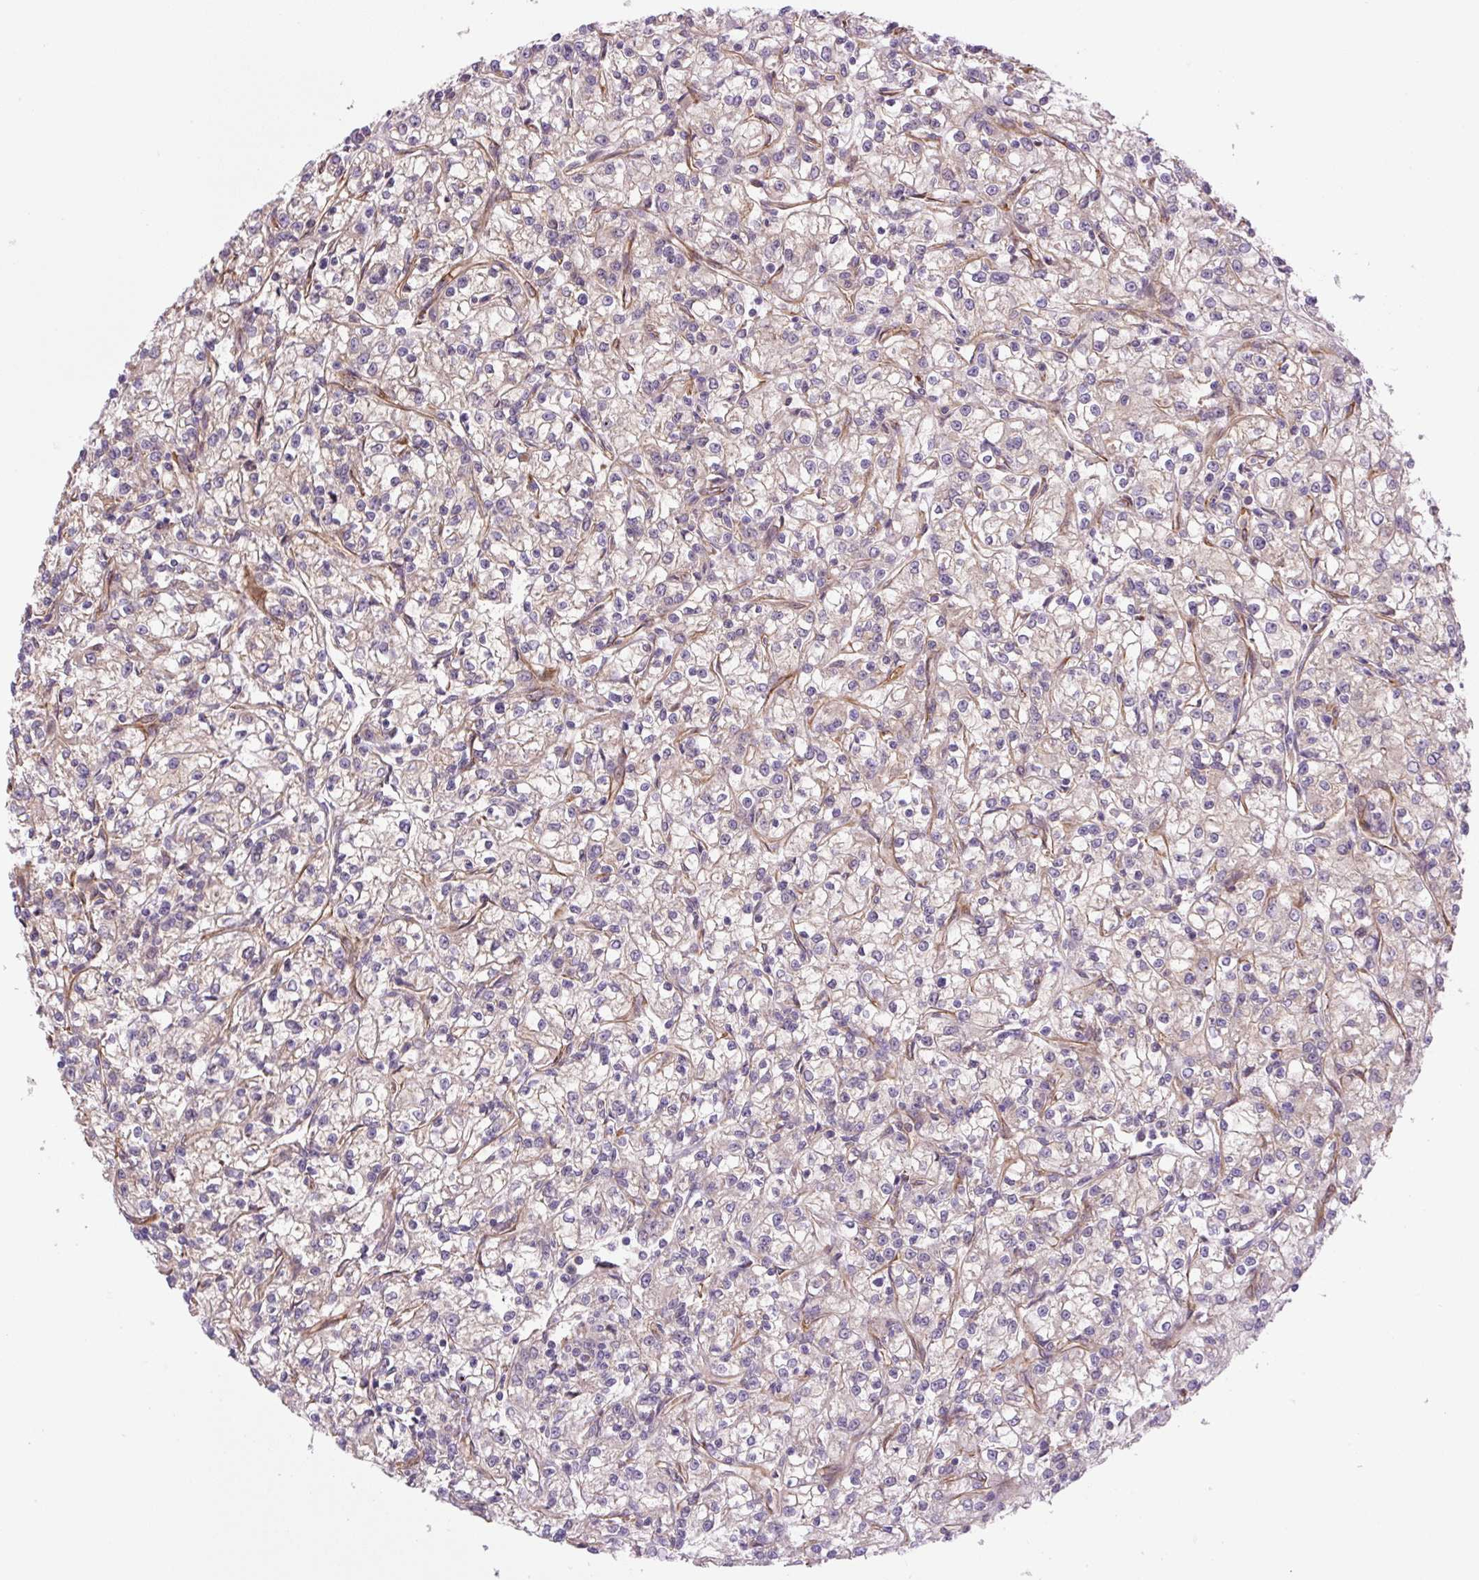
{"staining": {"intensity": "weak", "quantity": "<25%", "location": "cytoplasmic/membranous"}, "tissue": "renal cancer", "cell_type": "Tumor cells", "image_type": "cancer", "snomed": [{"axis": "morphology", "description": "Adenocarcinoma, NOS"}, {"axis": "topography", "description": "Kidney"}], "caption": "DAB (3,3'-diaminobenzidine) immunohistochemical staining of human adenocarcinoma (renal) exhibits no significant expression in tumor cells.", "gene": "SEPTIN10", "patient": {"sex": "female", "age": 59}}